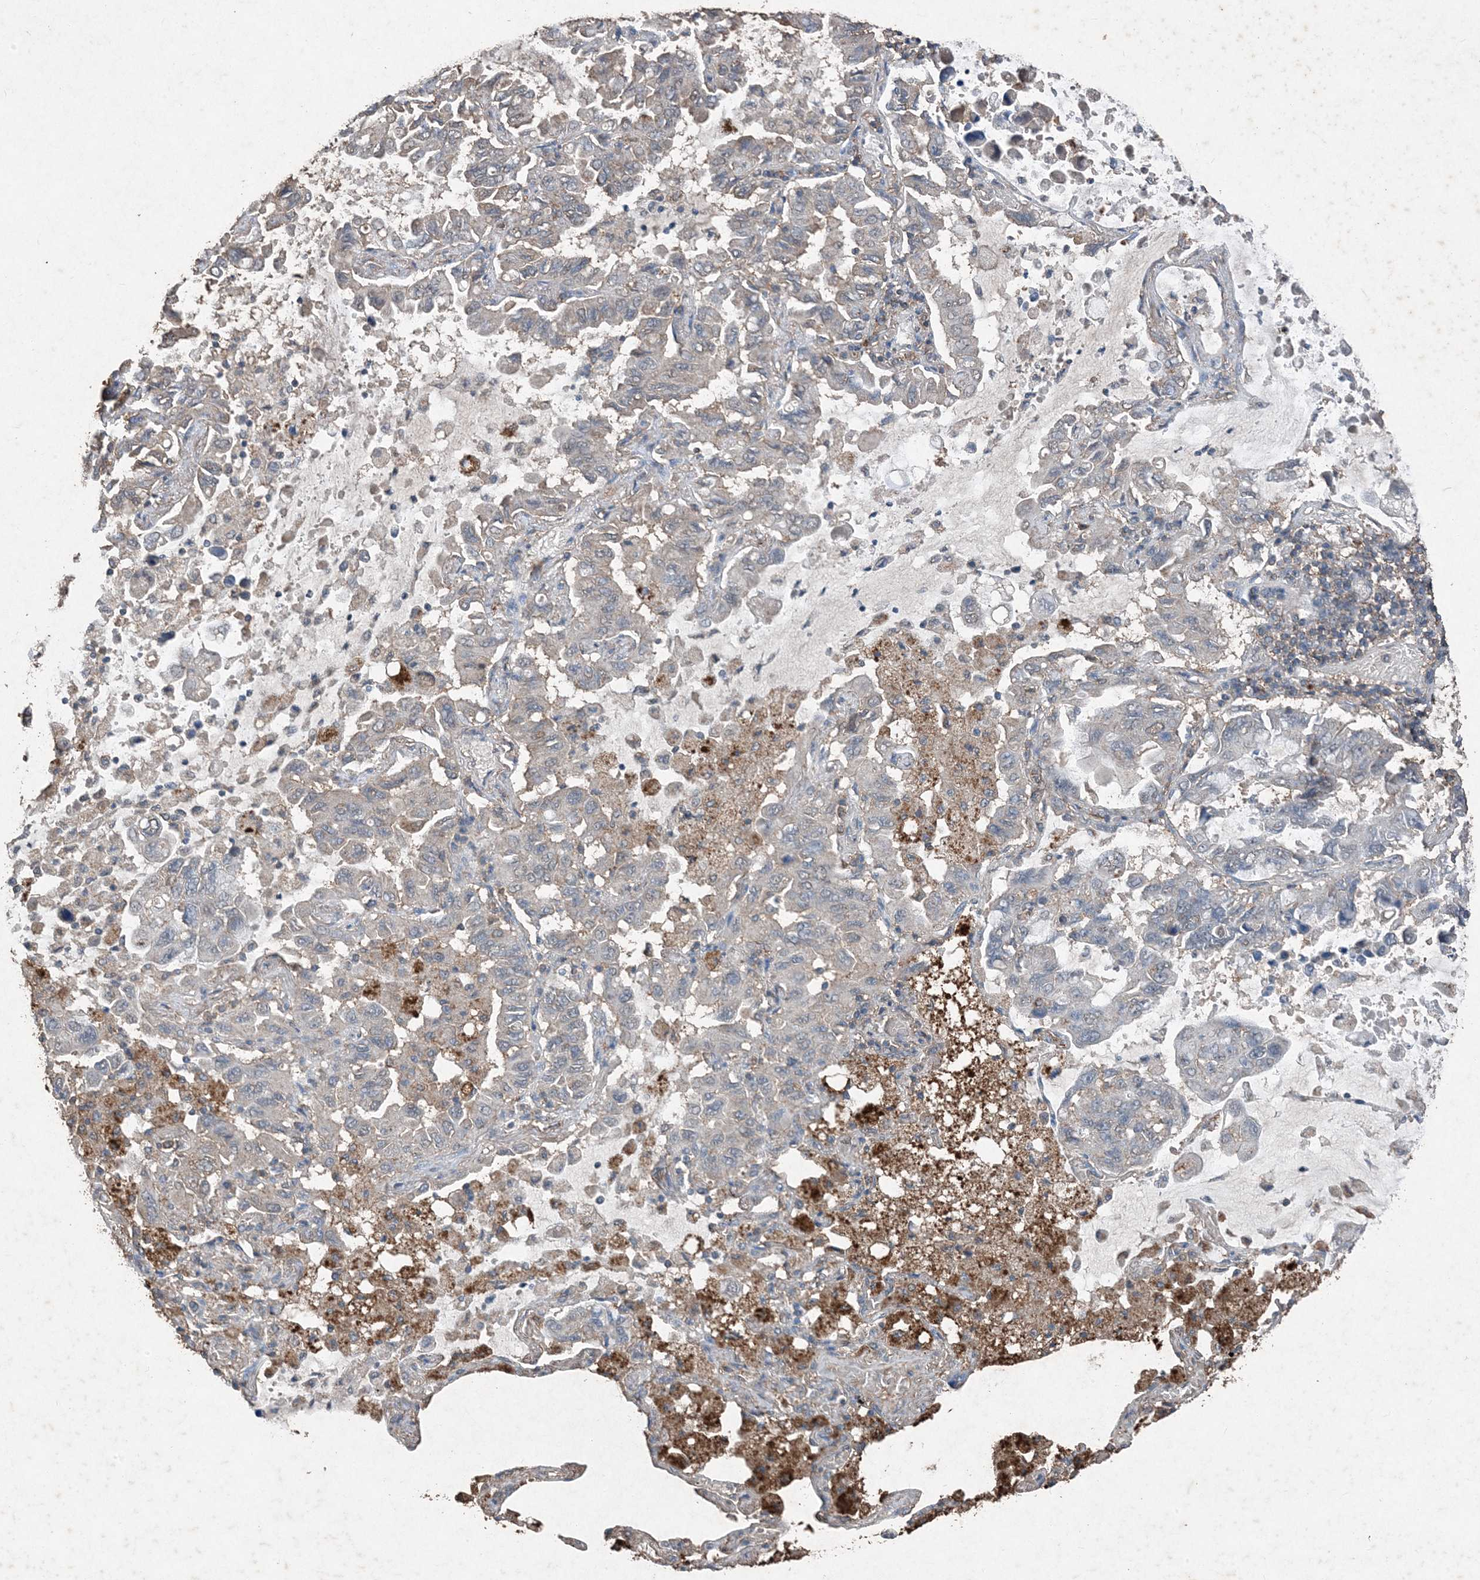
{"staining": {"intensity": "negative", "quantity": "none", "location": "none"}, "tissue": "lung cancer", "cell_type": "Tumor cells", "image_type": "cancer", "snomed": [{"axis": "morphology", "description": "Adenocarcinoma, NOS"}, {"axis": "topography", "description": "Lung"}], "caption": "Tumor cells show no significant expression in lung cancer.", "gene": "FCN3", "patient": {"sex": "male", "age": 64}}